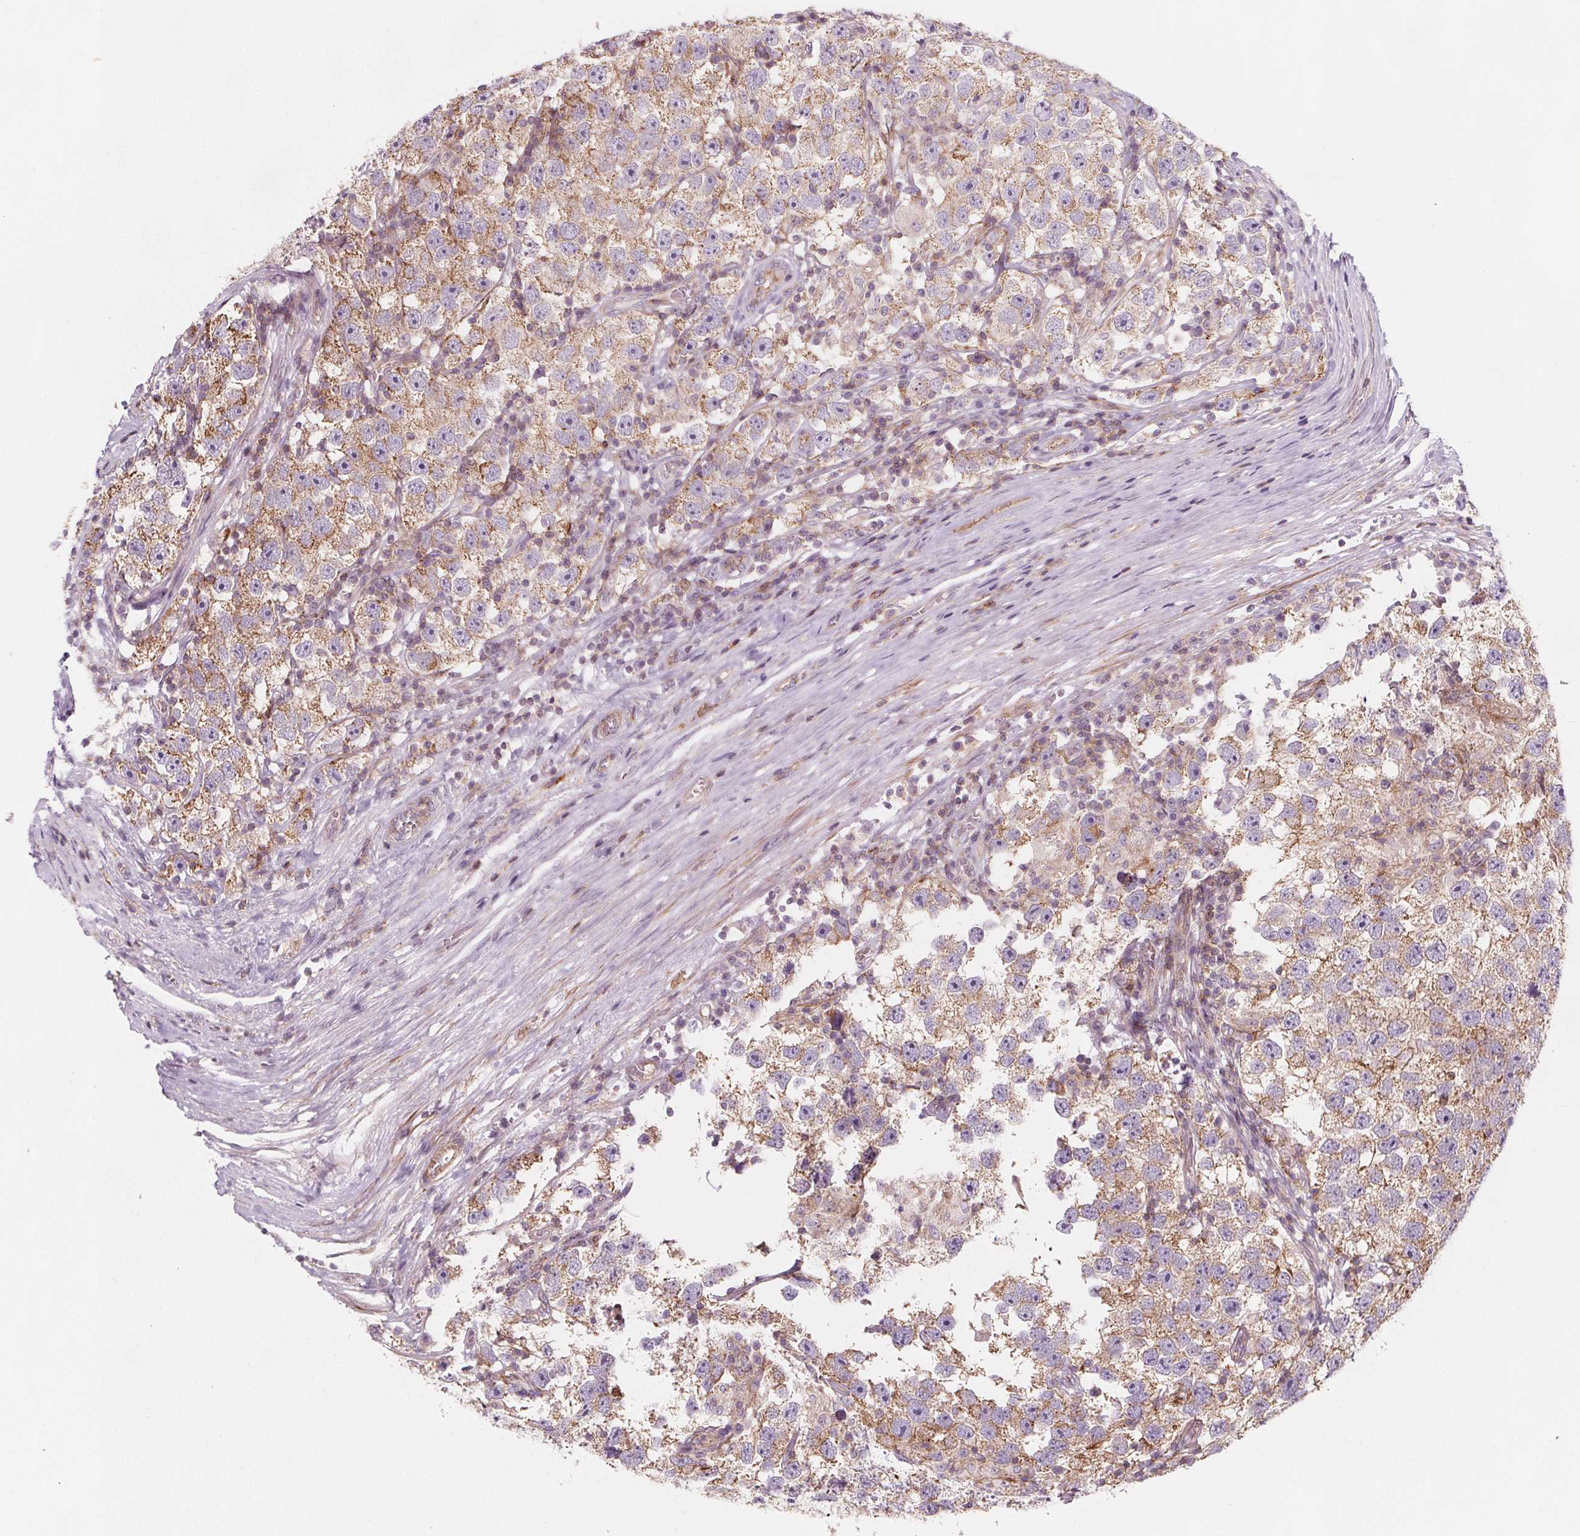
{"staining": {"intensity": "weak", "quantity": ">75%", "location": "cytoplasmic/membranous"}, "tissue": "testis cancer", "cell_type": "Tumor cells", "image_type": "cancer", "snomed": [{"axis": "morphology", "description": "Seminoma, NOS"}, {"axis": "topography", "description": "Testis"}], "caption": "Protein staining exhibits weak cytoplasmic/membranous positivity in approximately >75% of tumor cells in testis seminoma.", "gene": "ADAM33", "patient": {"sex": "male", "age": 26}}